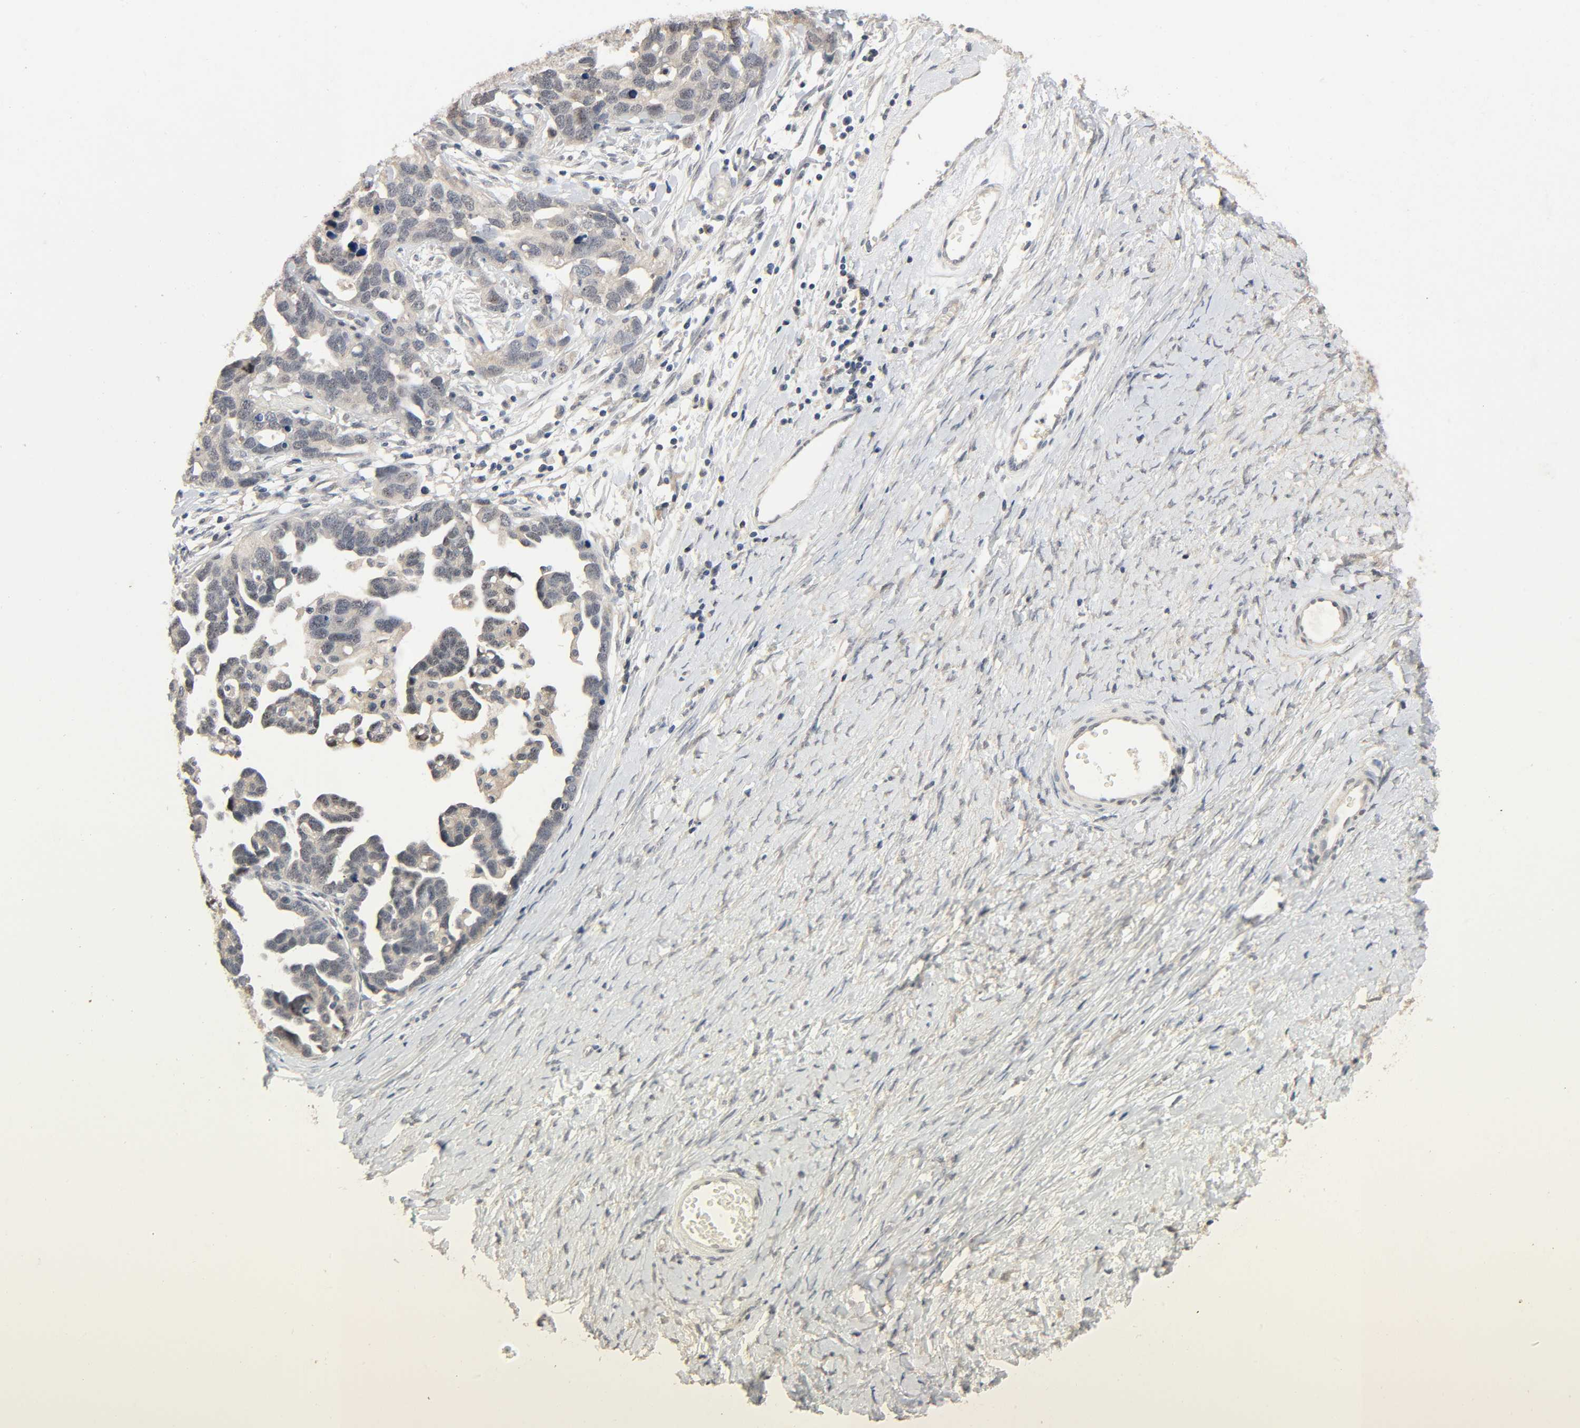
{"staining": {"intensity": "weak", "quantity": "<25%", "location": "cytoplasmic/membranous"}, "tissue": "ovarian cancer", "cell_type": "Tumor cells", "image_type": "cancer", "snomed": [{"axis": "morphology", "description": "Cystadenocarcinoma, serous, NOS"}, {"axis": "topography", "description": "Ovary"}], "caption": "This is a micrograph of IHC staining of ovarian serous cystadenocarcinoma, which shows no positivity in tumor cells.", "gene": "MAGEA8", "patient": {"sex": "female", "age": 54}}